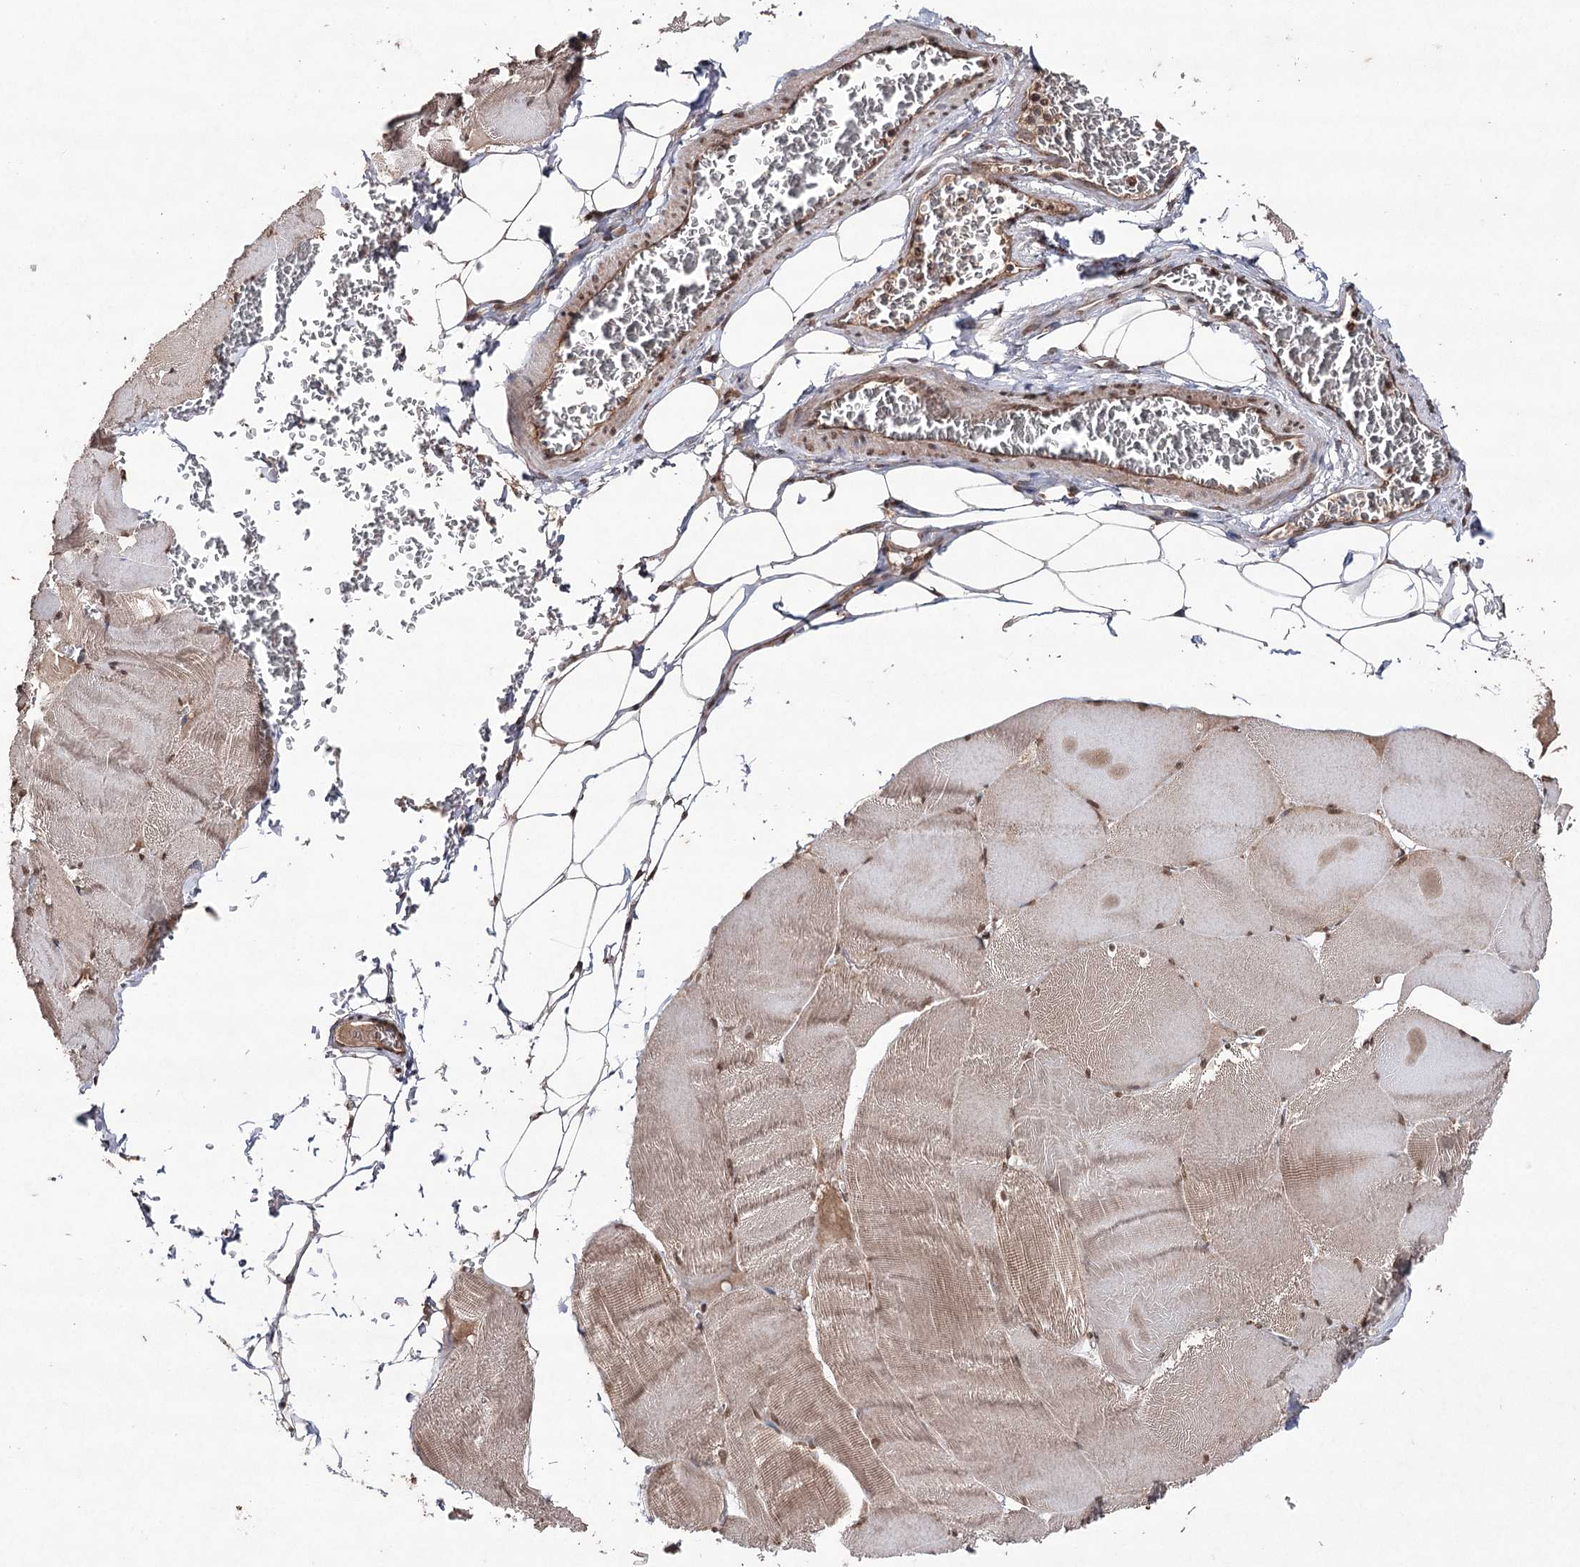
{"staining": {"intensity": "moderate", "quantity": "25%-75%", "location": "cytoplasmic/membranous,nuclear"}, "tissue": "skeletal muscle", "cell_type": "Myocytes", "image_type": "normal", "snomed": [{"axis": "morphology", "description": "Normal tissue, NOS"}, {"axis": "morphology", "description": "Basal cell carcinoma"}, {"axis": "topography", "description": "Skeletal muscle"}], "caption": "A brown stain highlights moderate cytoplasmic/membranous,nuclear positivity of a protein in myocytes of unremarkable human skeletal muscle. (DAB (3,3'-diaminobenzidine) IHC, brown staining for protein, blue staining for nuclei).", "gene": "ATG14", "patient": {"sex": "female", "age": 64}}